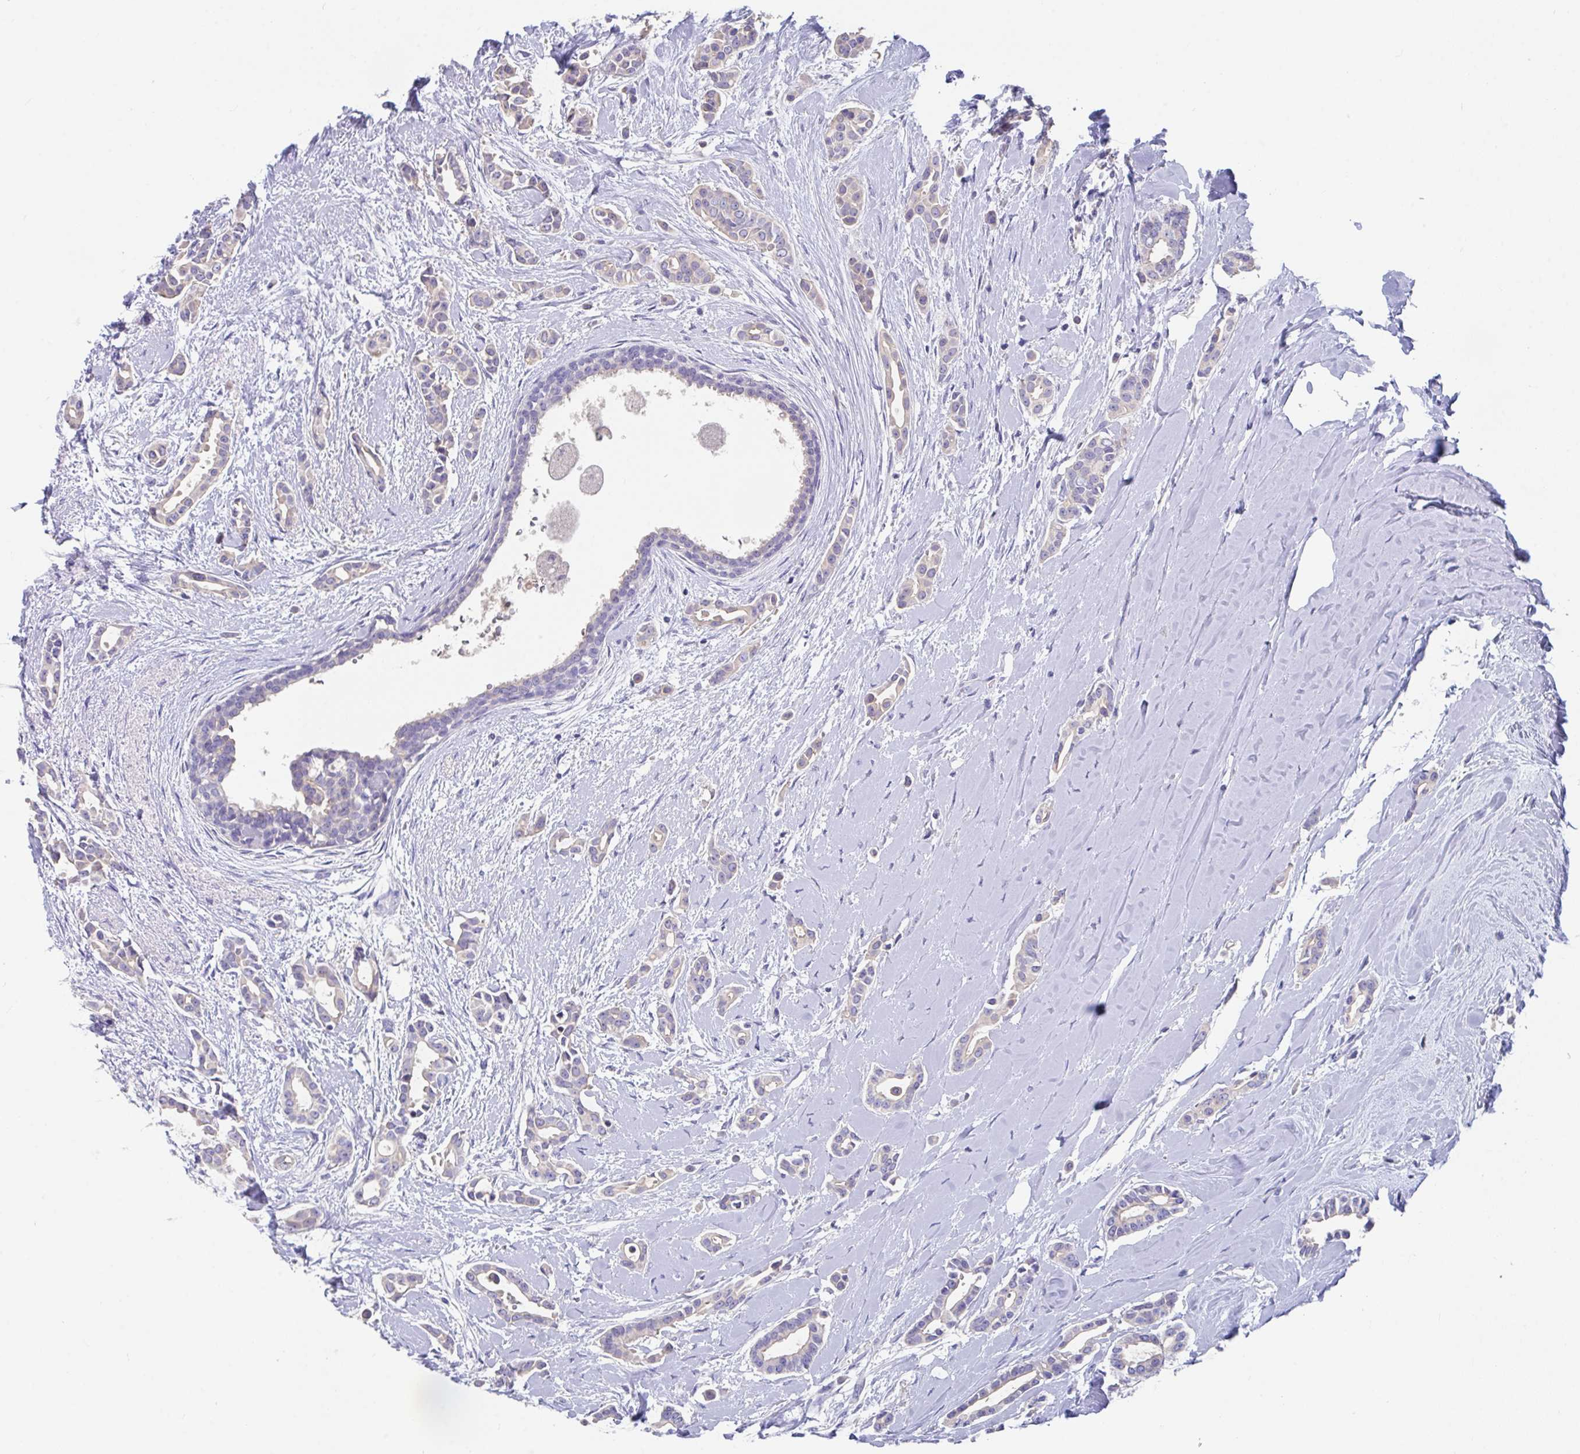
{"staining": {"intensity": "negative", "quantity": "none", "location": "none"}, "tissue": "breast cancer", "cell_type": "Tumor cells", "image_type": "cancer", "snomed": [{"axis": "morphology", "description": "Duct carcinoma"}, {"axis": "topography", "description": "Breast"}], "caption": "Breast infiltrating ductal carcinoma stained for a protein using immunohistochemistry reveals no positivity tumor cells.", "gene": "SLC44A4", "patient": {"sex": "female", "age": 64}}